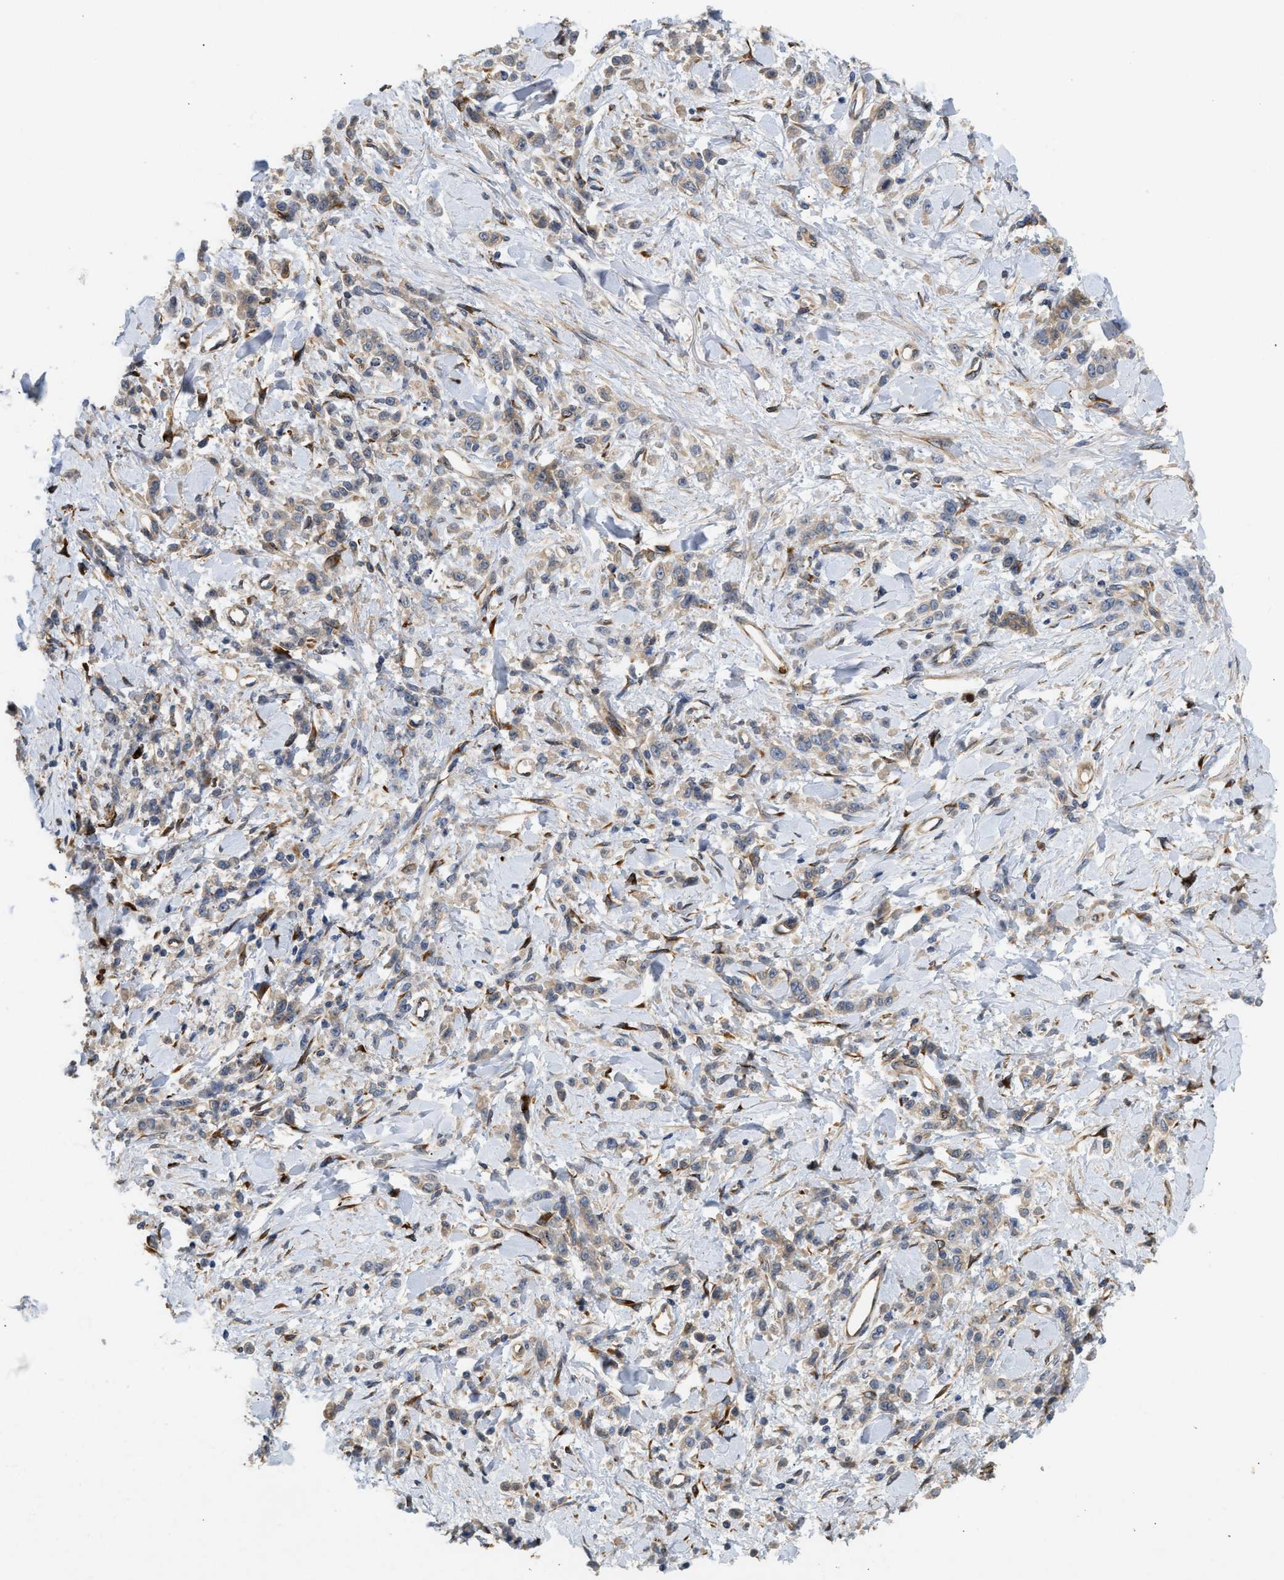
{"staining": {"intensity": "weak", "quantity": ">75%", "location": "cytoplasmic/membranous"}, "tissue": "stomach cancer", "cell_type": "Tumor cells", "image_type": "cancer", "snomed": [{"axis": "morphology", "description": "Normal tissue, NOS"}, {"axis": "morphology", "description": "Adenocarcinoma, NOS"}, {"axis": "topography", "description": "Stomach"}], "caption": "Immunohistochemistry (DAB (3,3'-diaminobenzidine)) staining of adenocarcinoma (stomach) displays weak cytoplasmic/membranous protein staining in approximately >75% of tumor cells.", "gene": "PLCD1", "patient": {"sex": "male", "age": 82}}